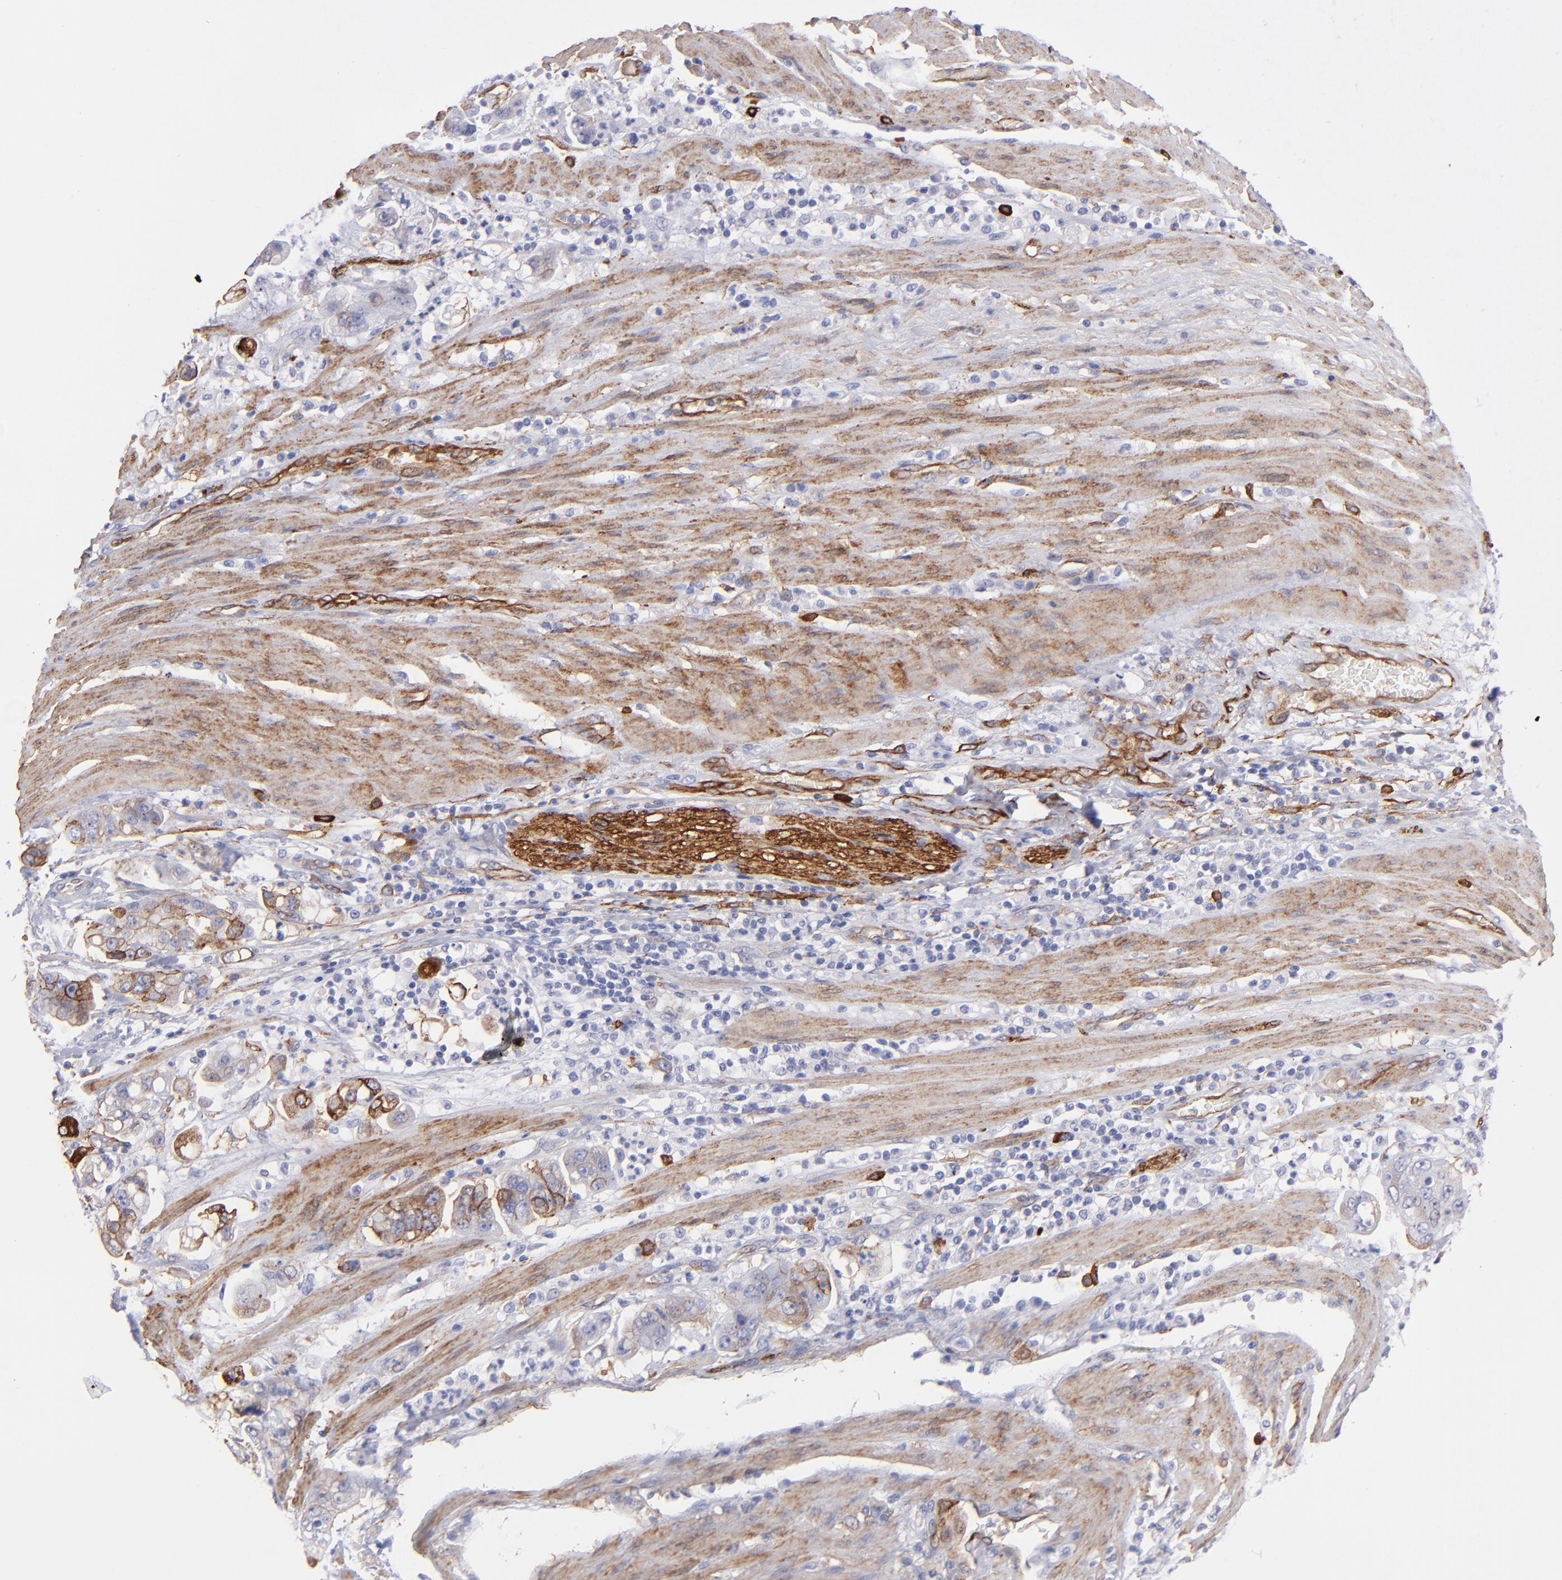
{"staining": {"intensity": "weak", "quantity": "25%-75%", "location": "cytoplasmic/membranous"}, "tissue": "stomach cancer", "cell_type": "Tumor cells", "image_type": "cancer", "snomed": [{"axis": "morphology", "description": "Adenocarcinoma, NOS"}, {"axis": "topography", "description": "Stomach"}], "caption": "Immunohistochemistry (IHC) photomicrograph of human stomach cancer (adenocarcinoma) stained for a protein (brown), which shows low levels of weak cytoplasmic/membranous staining in about 25%-75% of tumor cells.", "gene": "AHNAK2", "patient": {"sex": "male", "age": 62}}